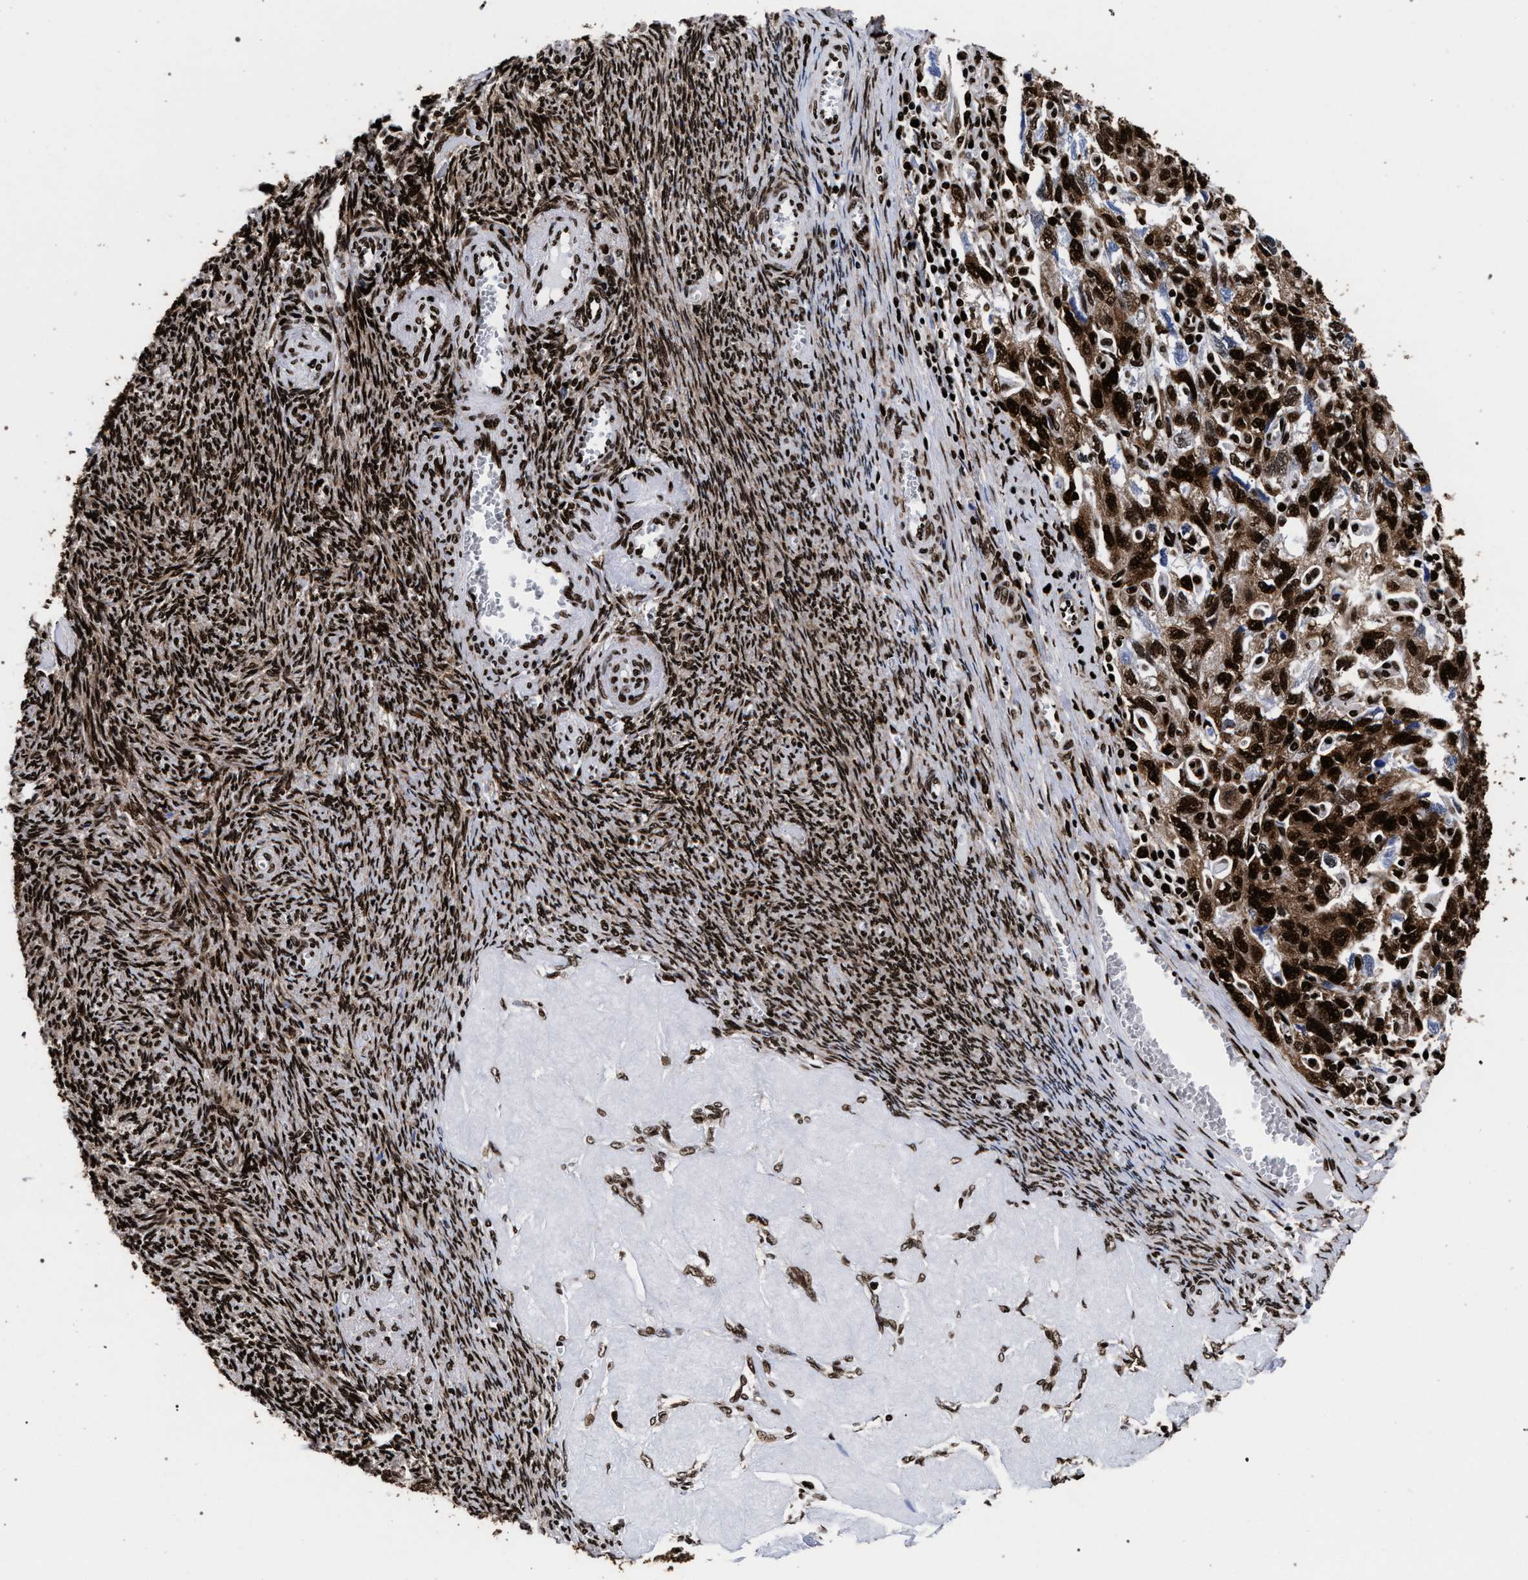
{"staining": {"intensity": "strong", "quantity": "25%-75%", "location": "cytoplasmic/membranous,nuclear"}, "tissue": "ovarian cancer", "cell_type": "Tumor cells", "image_type": "cancer", "snomed": [{"axis": "morphology", "description": "Carcinoma, NOS"}, {"axis": "morphology", "description": "Cystadenocarcinoma, serous, NOS"}, {"axis": "topography", "description": "Ovary"}], "caption": "Immunohistochemical staining of human ovarian cancer reveals high levels of strong cytoplasmic/membranous and nuclear protein positivity in about 25%-75% of tumor cells.", "gene": "HNRNPA1", "patient": {"sex": "female", "age": 69}}